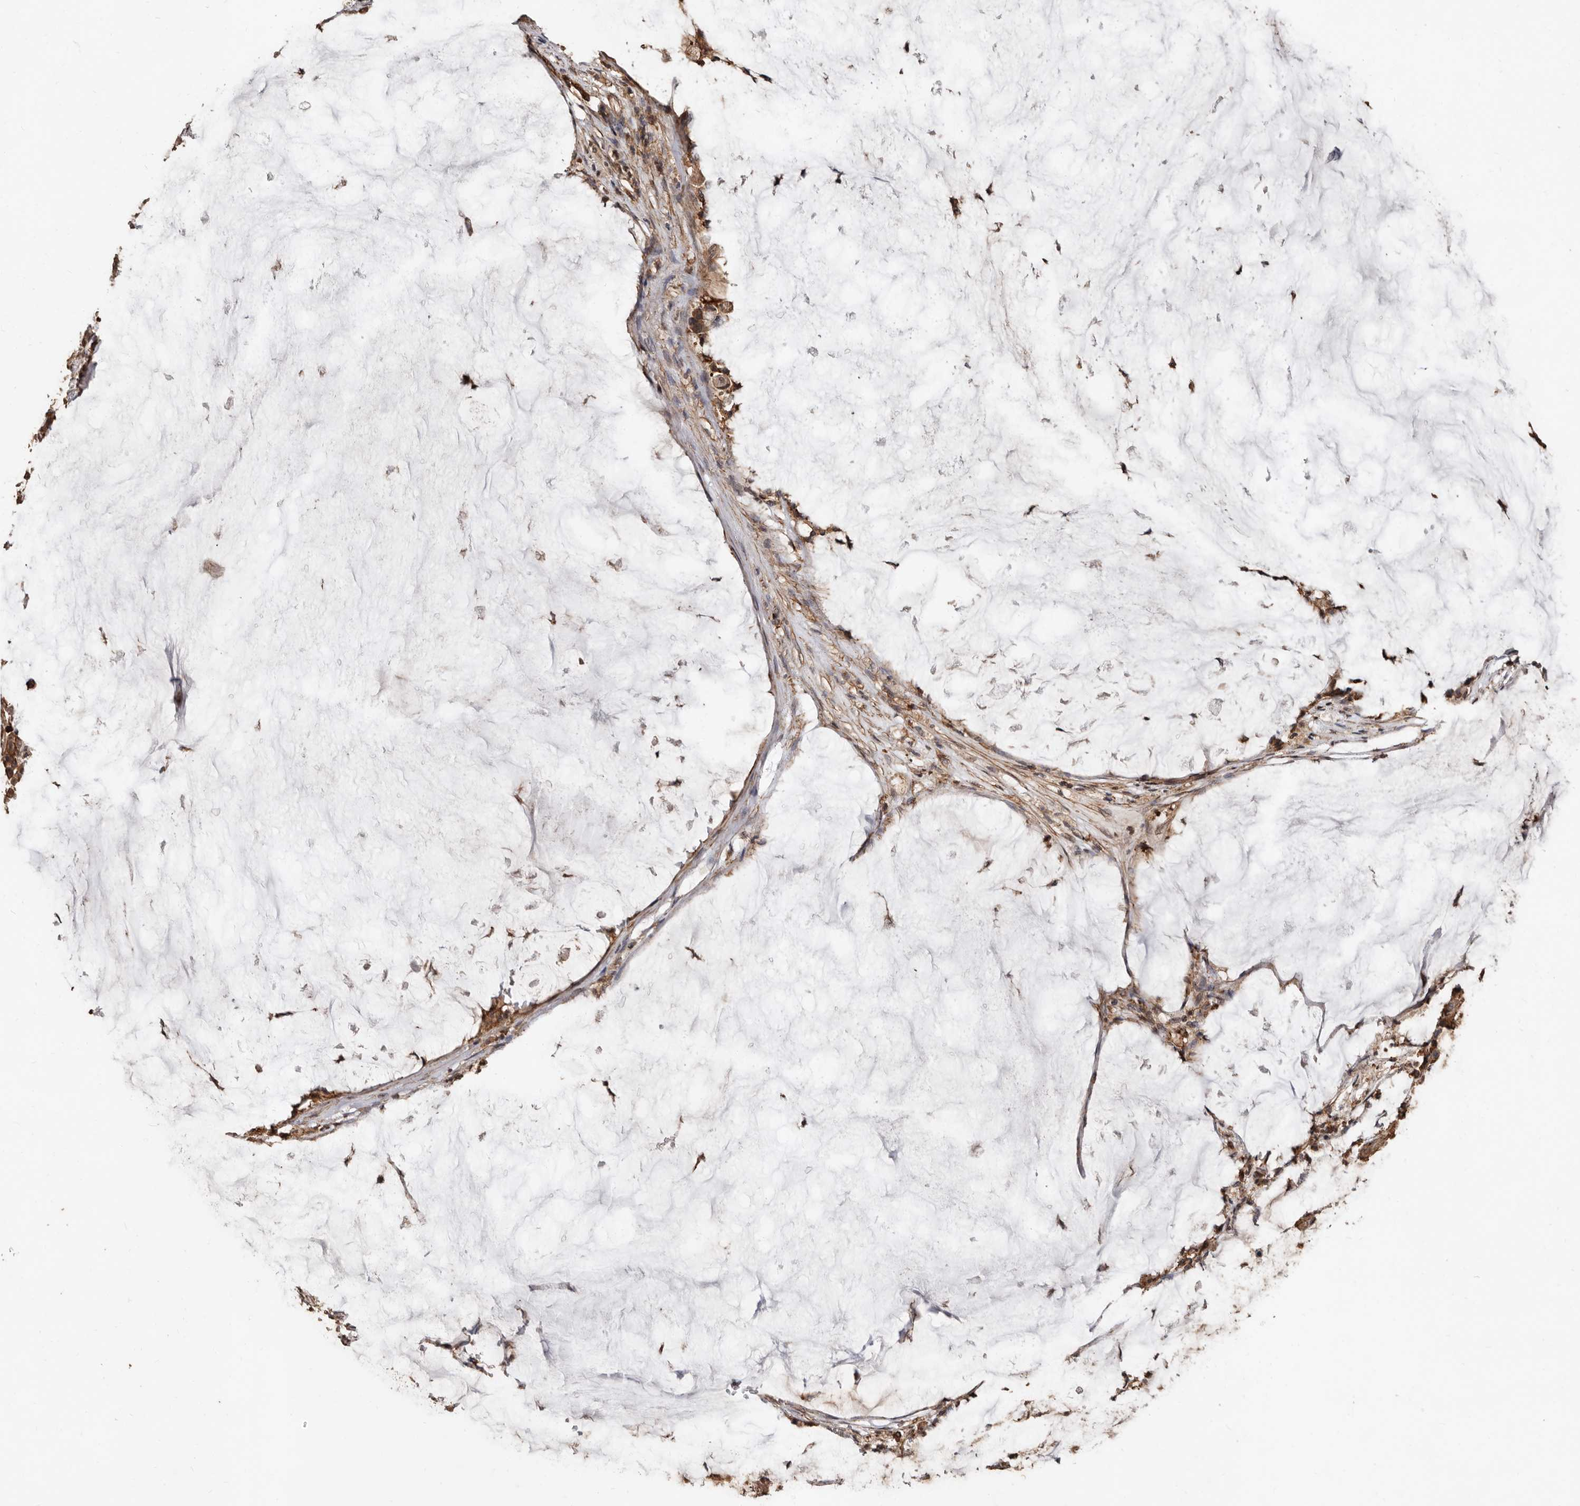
{"staining": {"intensity": "moderate", "quantity": ">75%", "location": "cytoplasmic/membranous"}, "tissue": "pancreatic cancer", "cell_type": "Tumor cells", "image_type": "cancer", "snomed": [{"axis": "morphology", "description": "Adenocarcinoma, NOS"}, {"axis": "topography", "description": "Pancreas"}], "caption": "This is a histology image of immunohistochemistry staining of pancreatic cancer, which shows moderate expression in the cytoplasmic/membranous of tumor cells.", "gene": "GSK3A", "patient": {"sex": "male", "age": 41}}